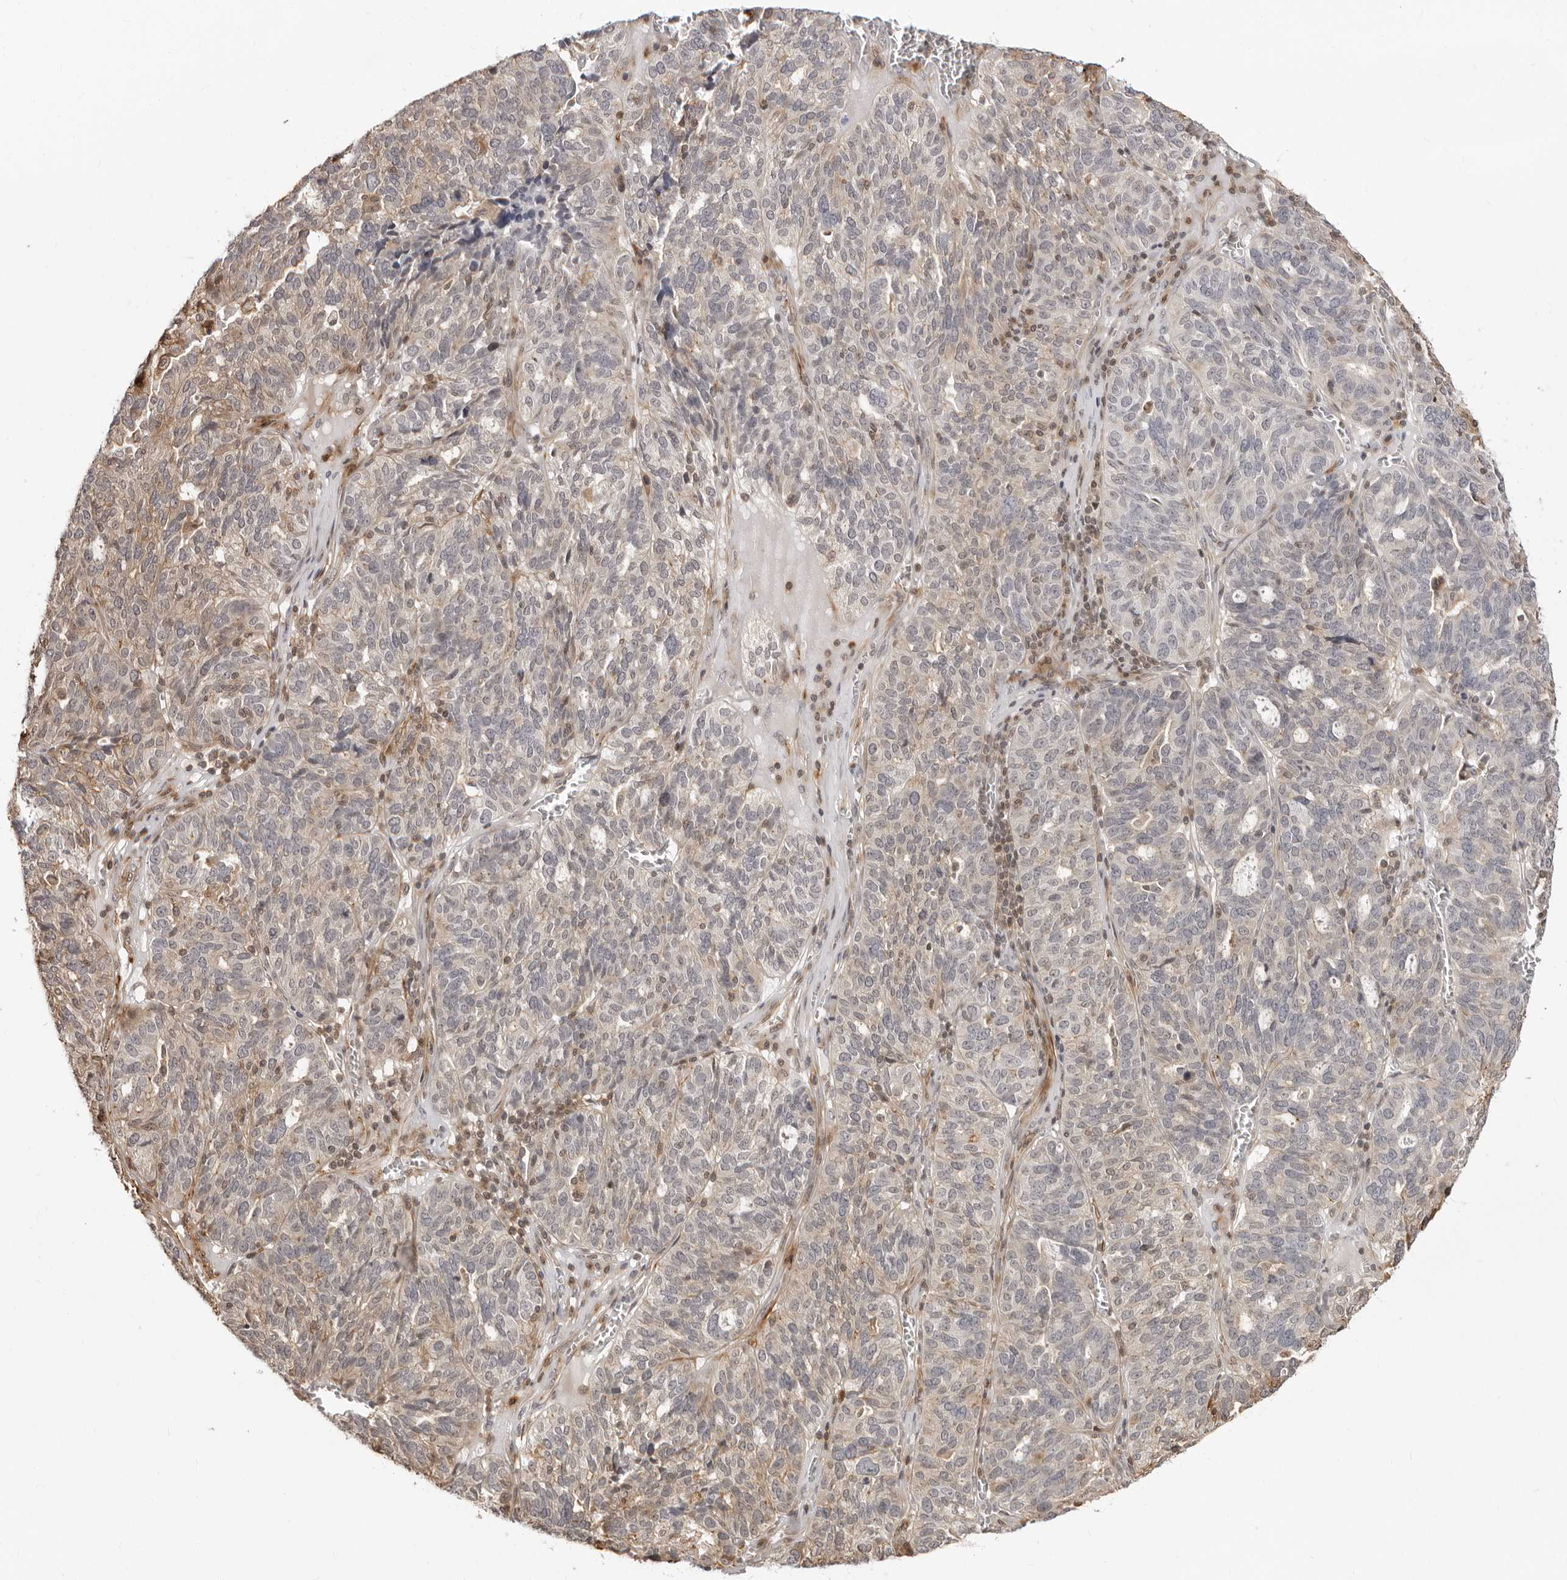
{"staining": {"intensity": "weak", "quantity": "<25%", "location": "cytoplasmic/membranous"}, "tissue": "ovarian cancer", "cell_type": "Tumor cells", "image_type": "cancer", "snomed": [{"axis": "morphology", "description": "Cystadenocarcinoma, serous, NOS"}, {"axis": "topography", "description": "Ovary"}], "caption": "High power microscopy photomicrograph of an IHC photomicrograph of ovarian cancer (serous cystadenocarcinoma), revealing no significant positivity in tumor cells.", "gene": "UNK", "patient": {"sex": "female", "age": 59}}